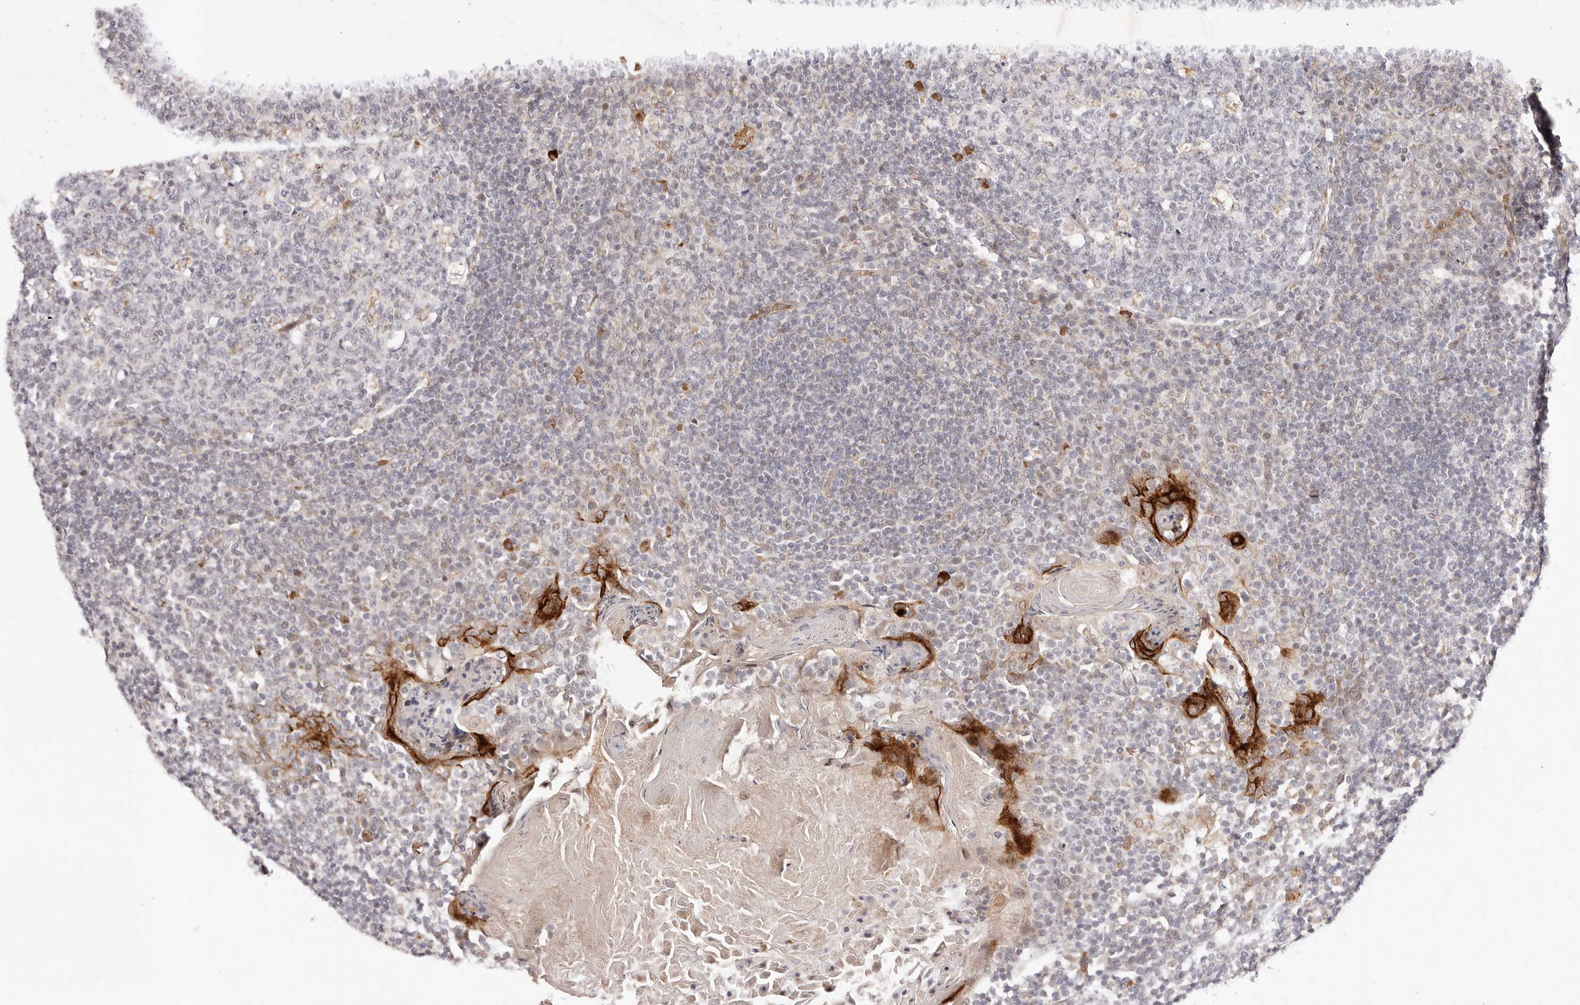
{"staining": {"intensity": "weak", "quantity": "<25%", "location": "nuclear"}, "tissue": "tonsil", "cell_type": "Germinal center cells", "image_type": "normal", "snomed": [{"axis": "morphology", "description": "Normal tissue, NOS"}, {"axis": "topography", "description": "Tonsil"}], "caption": "Immunohistochemistry of unremarkable human tonsil shows no expression in germinal center cells. (Stains: DAB IHC with hematoxylin counter stain, Microscopy: brightfield microscopy at high magnification).", "gene": "WRN", "patient": {"sex": "female", "age": 19}}